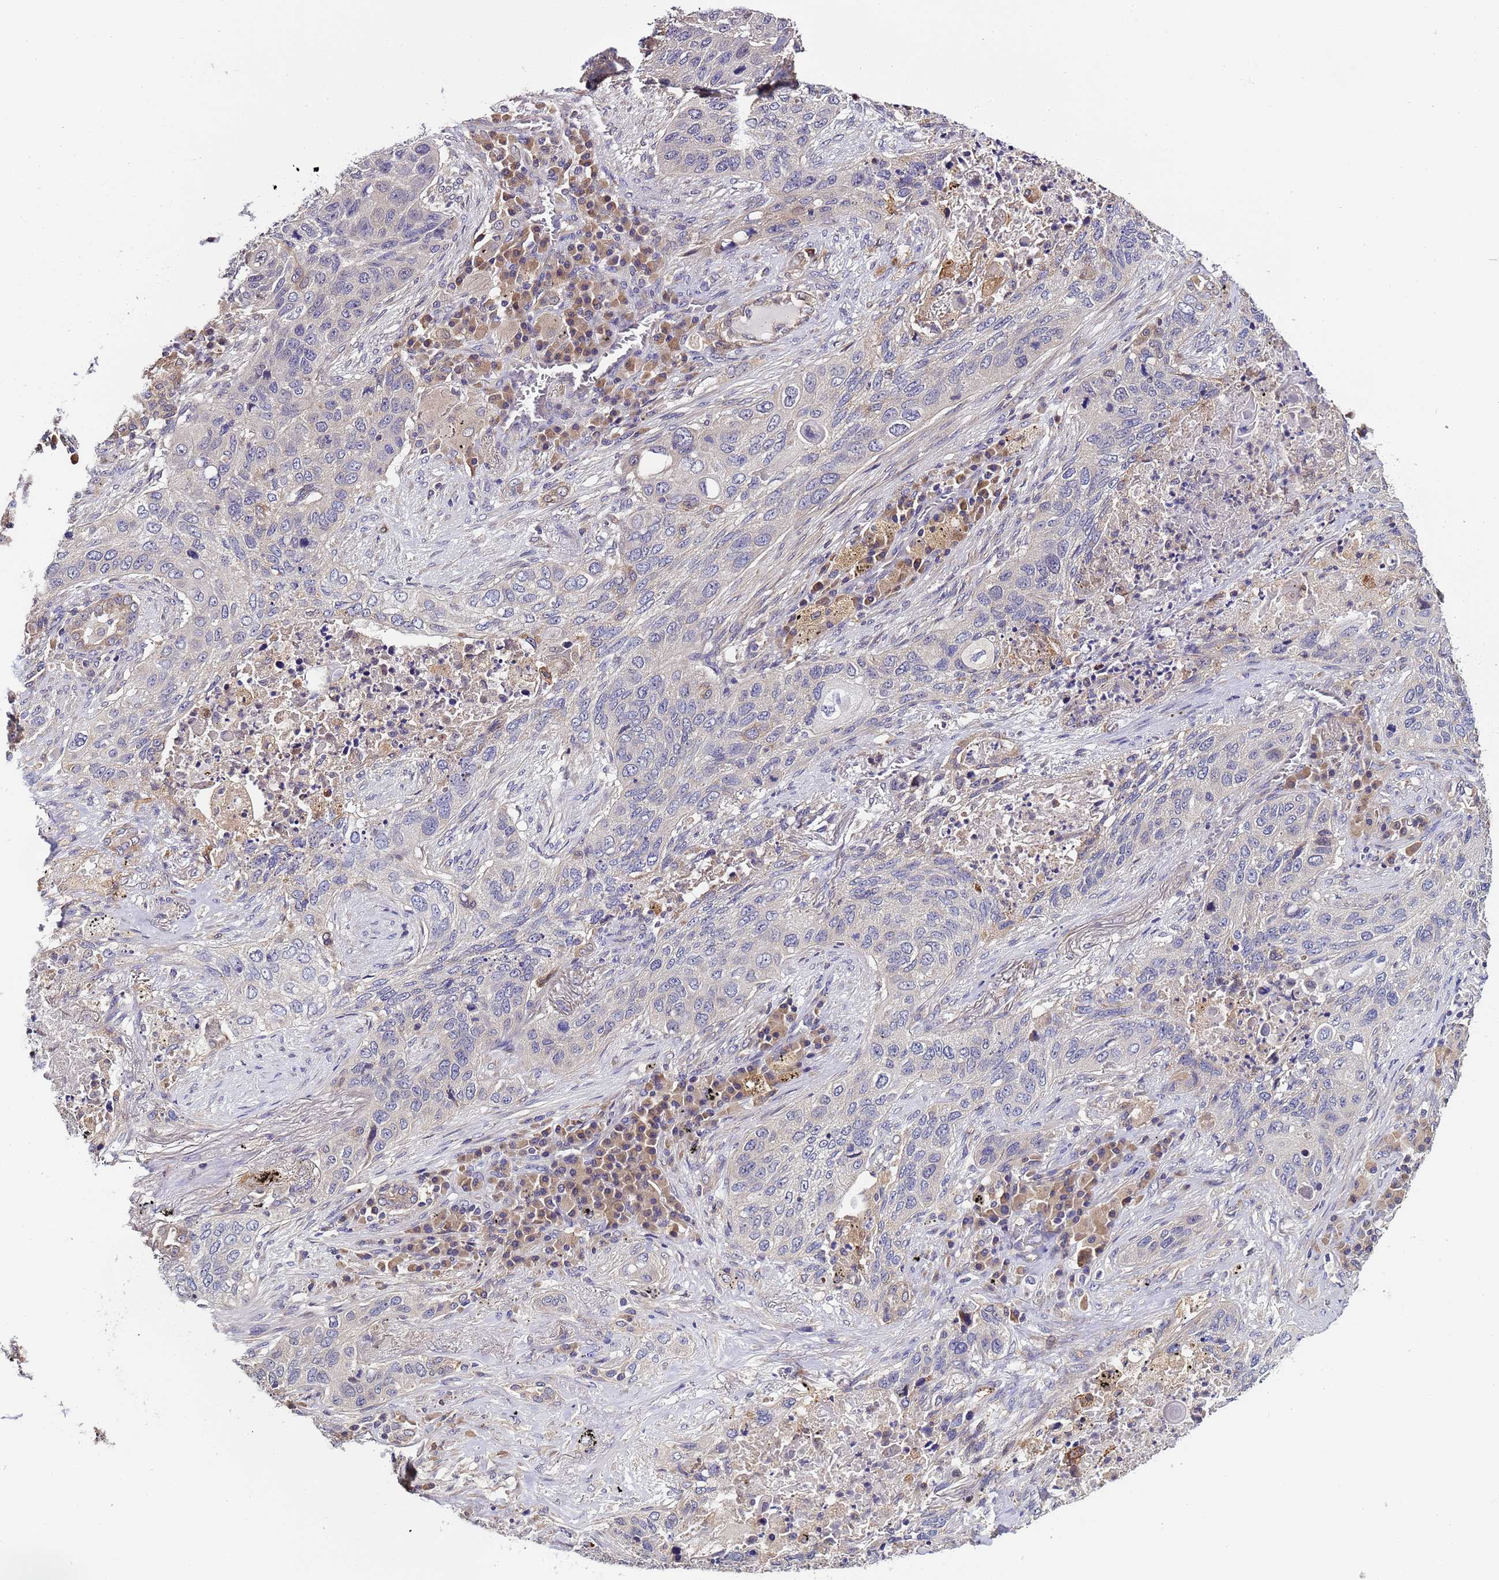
{"staining": {"intensity": "negative", "quantity": "none", "location": "none"}, "tissue": "lung cancer", "cell_type": "Tumor cells", "image_type": "cancer", "snomed": [{"axis": "morphology", "description": "Squamous cell carcinoma, NOS"}, {"axis": "topography", "description": "Lung"}], "caption": "The histopathology image reveals no significant positivity in tumor cells of lung squamous cell carcinoma. (Immunohistochemistry (ihc), brightfield microscopy, high magnification).", "gene": "ELMOD2", "patient": {"sex": "female", "age": 63}}